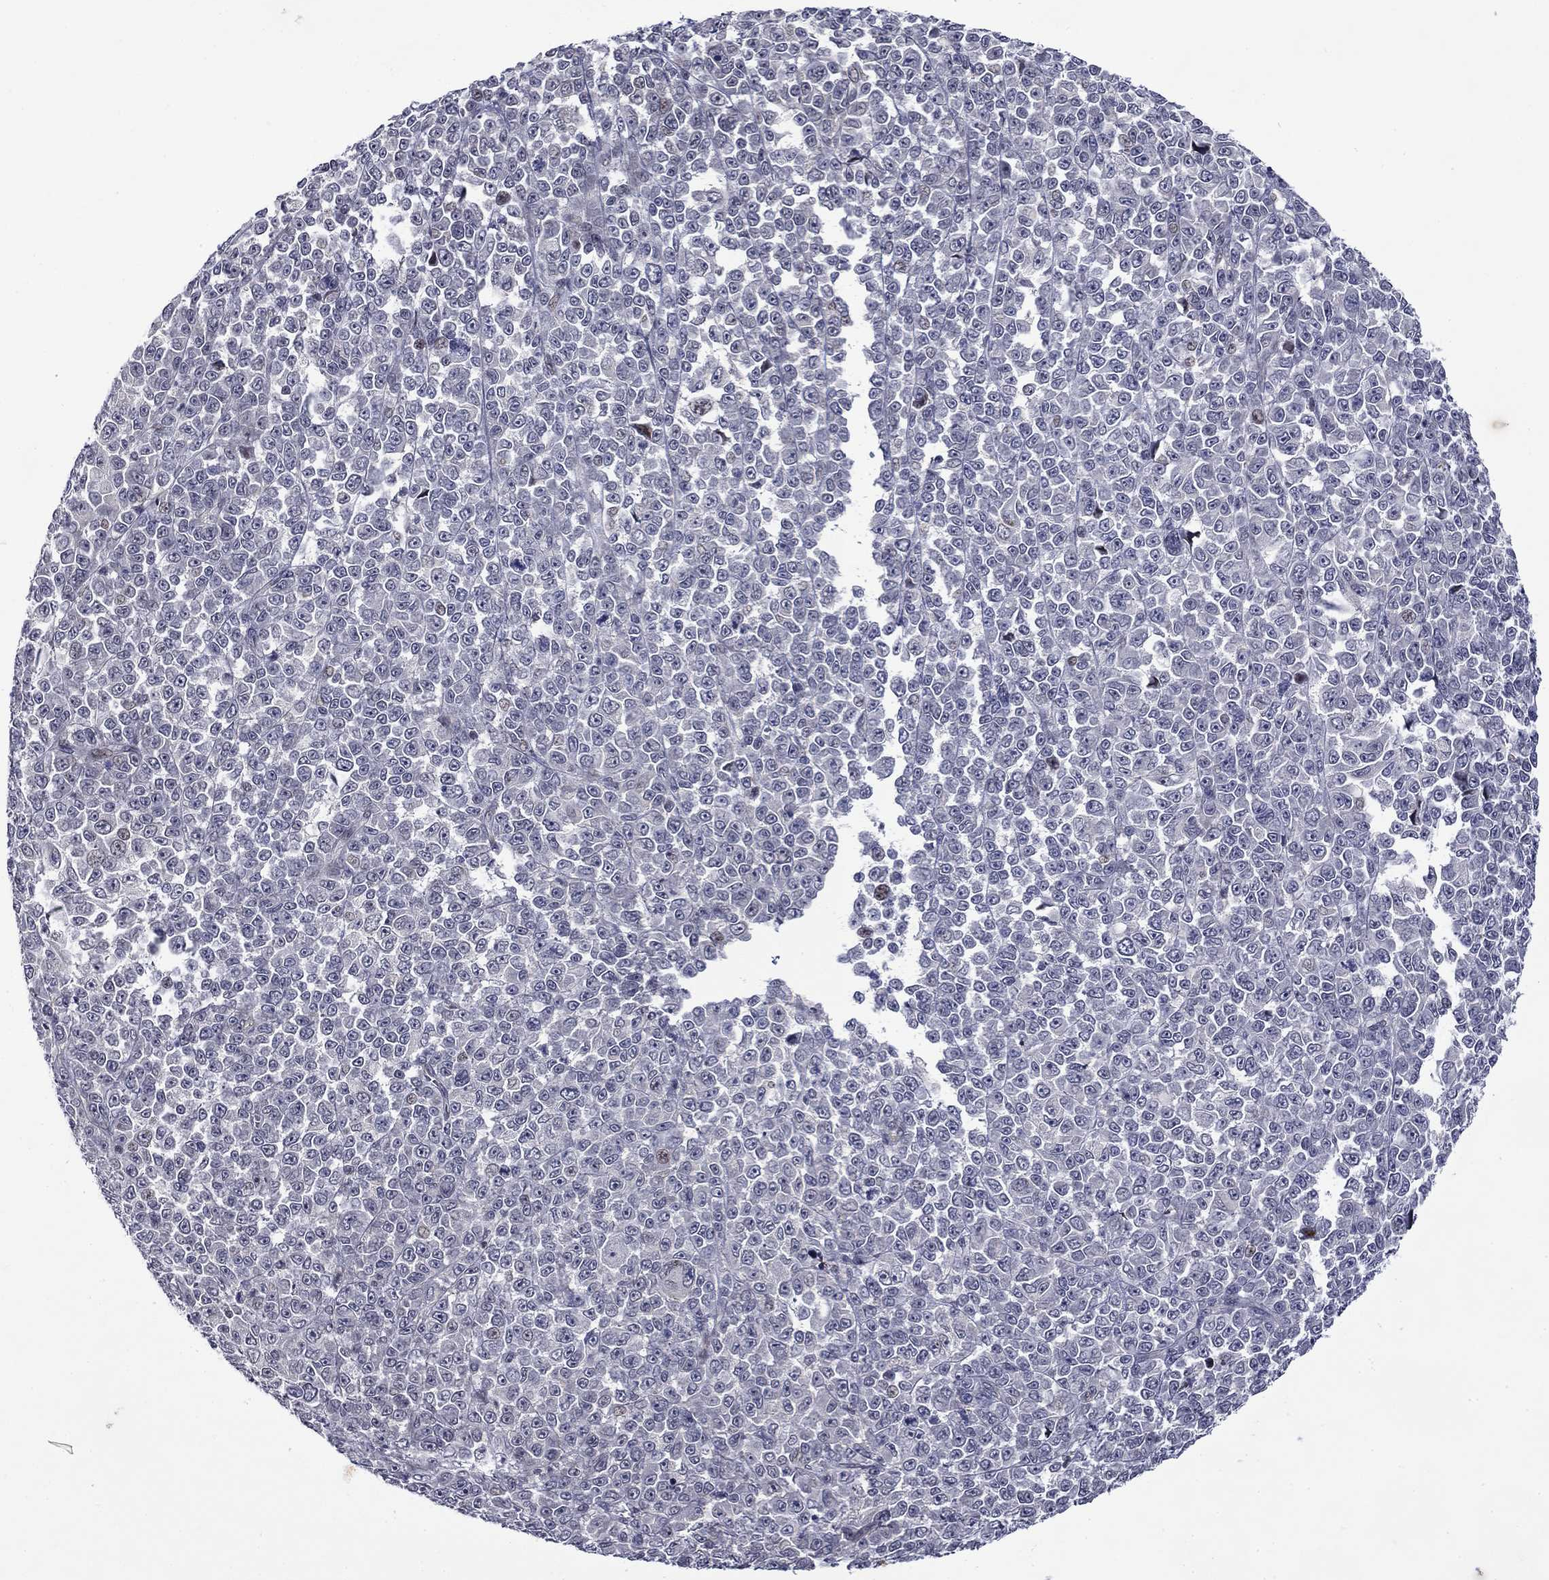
{"staining": {"intensity": "negative", "quantity": "none", "location": "none"}, "tissue": "melanoma", "cell_type": "Tumor cells", "image_type": "cancer", "snomed": [{"axis": "morphology", "description": "Malignant melanoma, NOS"}, {"axis": "topography", "description": "Skin"}], "caption": "Immunohistochemical staining of human malignant melanoma exhibits no significant expression in tumor cells.", "gene": "B3GAT1", "patient": {"sex": "female", "age": 95}}